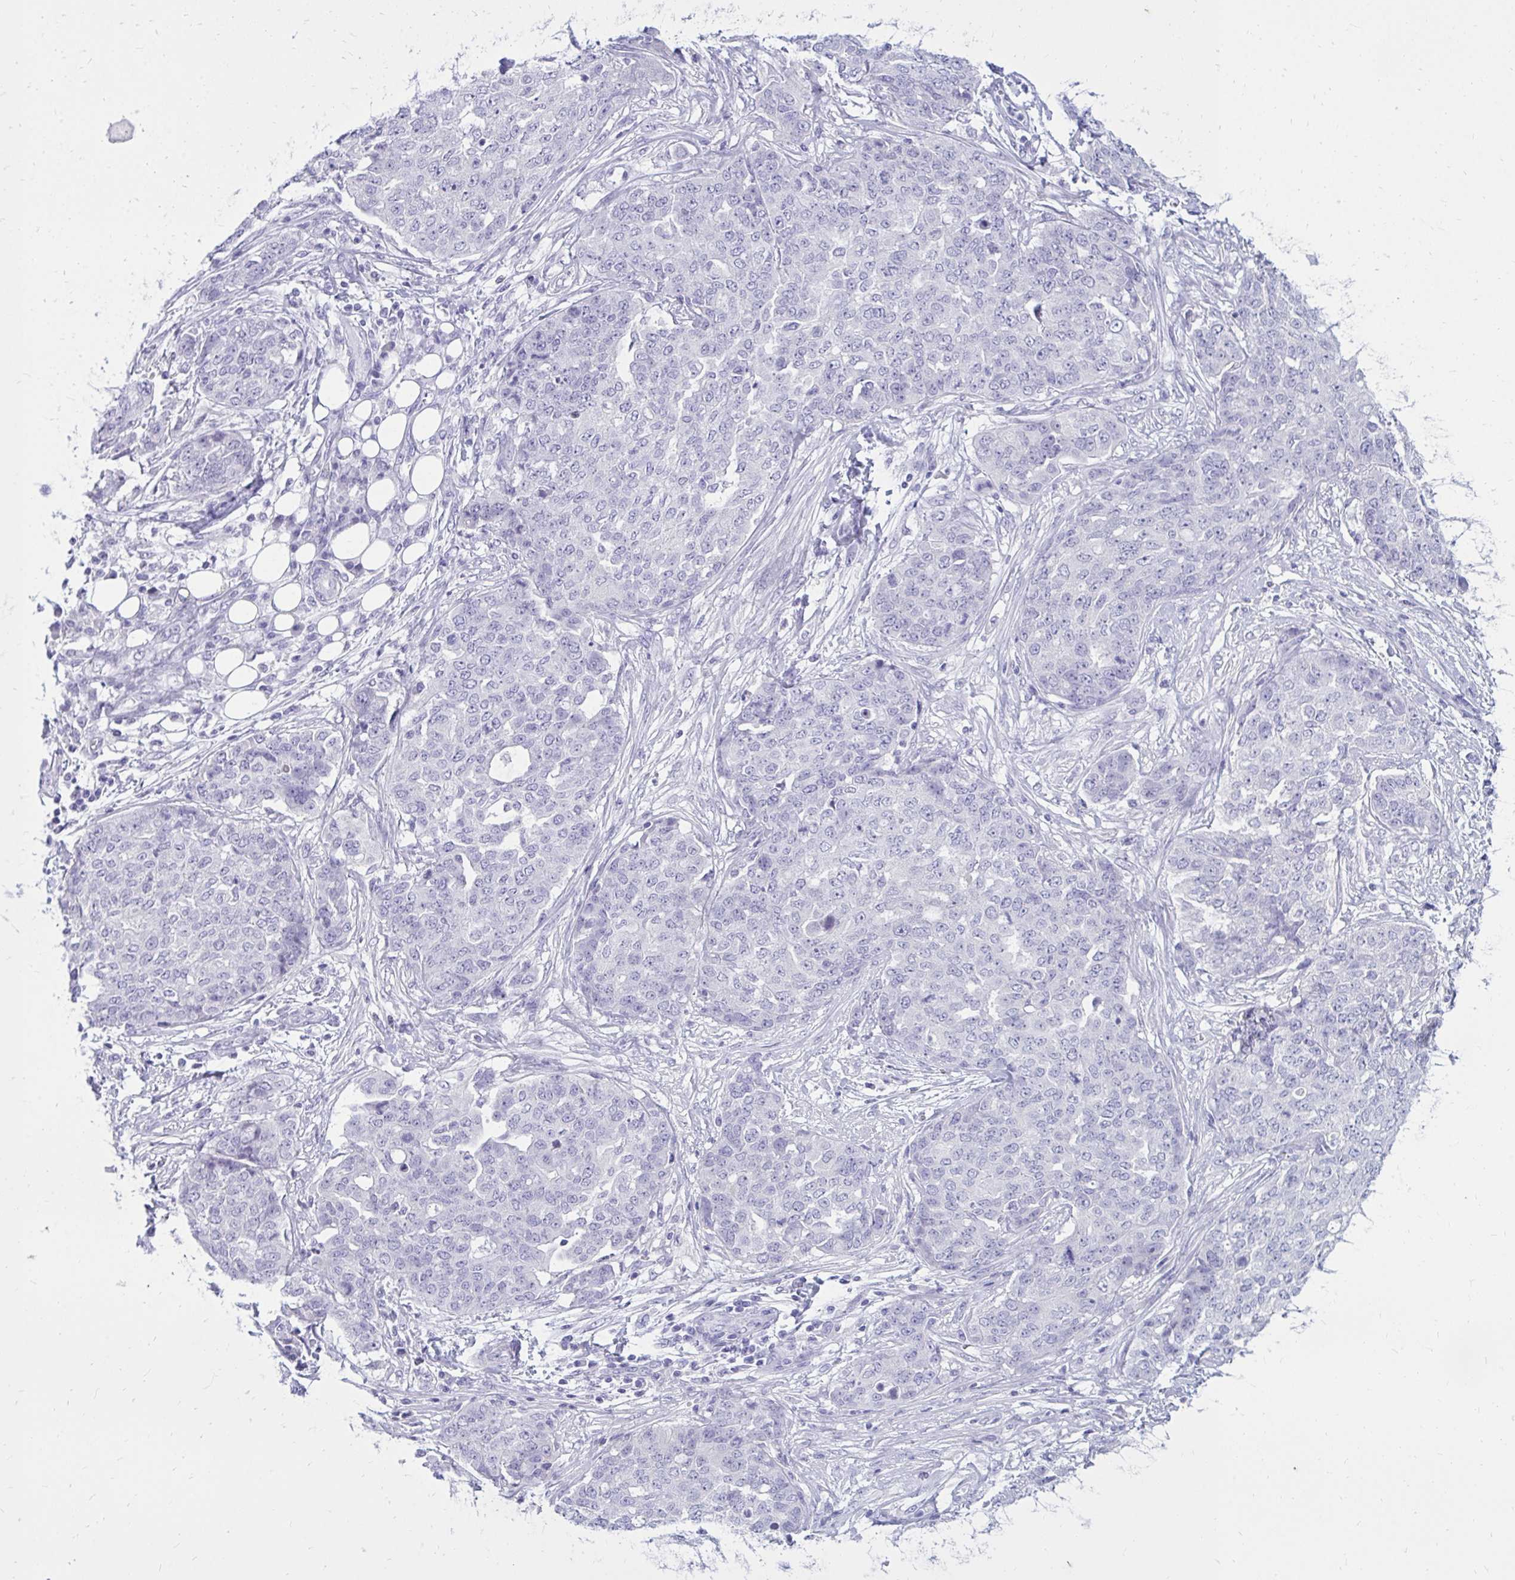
{"staining": {"intensity": "negative", "quantity": "none", "location": "none"}, "tissue": "ovarian cancer", "cell_type": "Tumor cells", "image_type": "cancer", "snomed": [{"axis": "morphology", "description": "Cystadenocarcinoma, serous, NOS"}, {"axis": "topography", "description": "Soft tissue"}, {"axis": "topography", "description": "Ovary"}], "caption": "Immunohistochemistry (IHC) histopathology image of human serous cystadenocarcinoma (ovarian) stained for a protein (brown), which shows no positivity in tumor cells. The staining is performed using DAB (3,3'-diaminobenzidine) brown chromogen with nuclei counter-stained in using hematoxylin.", "gene": "NANOGNB", "patient": {"sex": "female", "age": 57}}